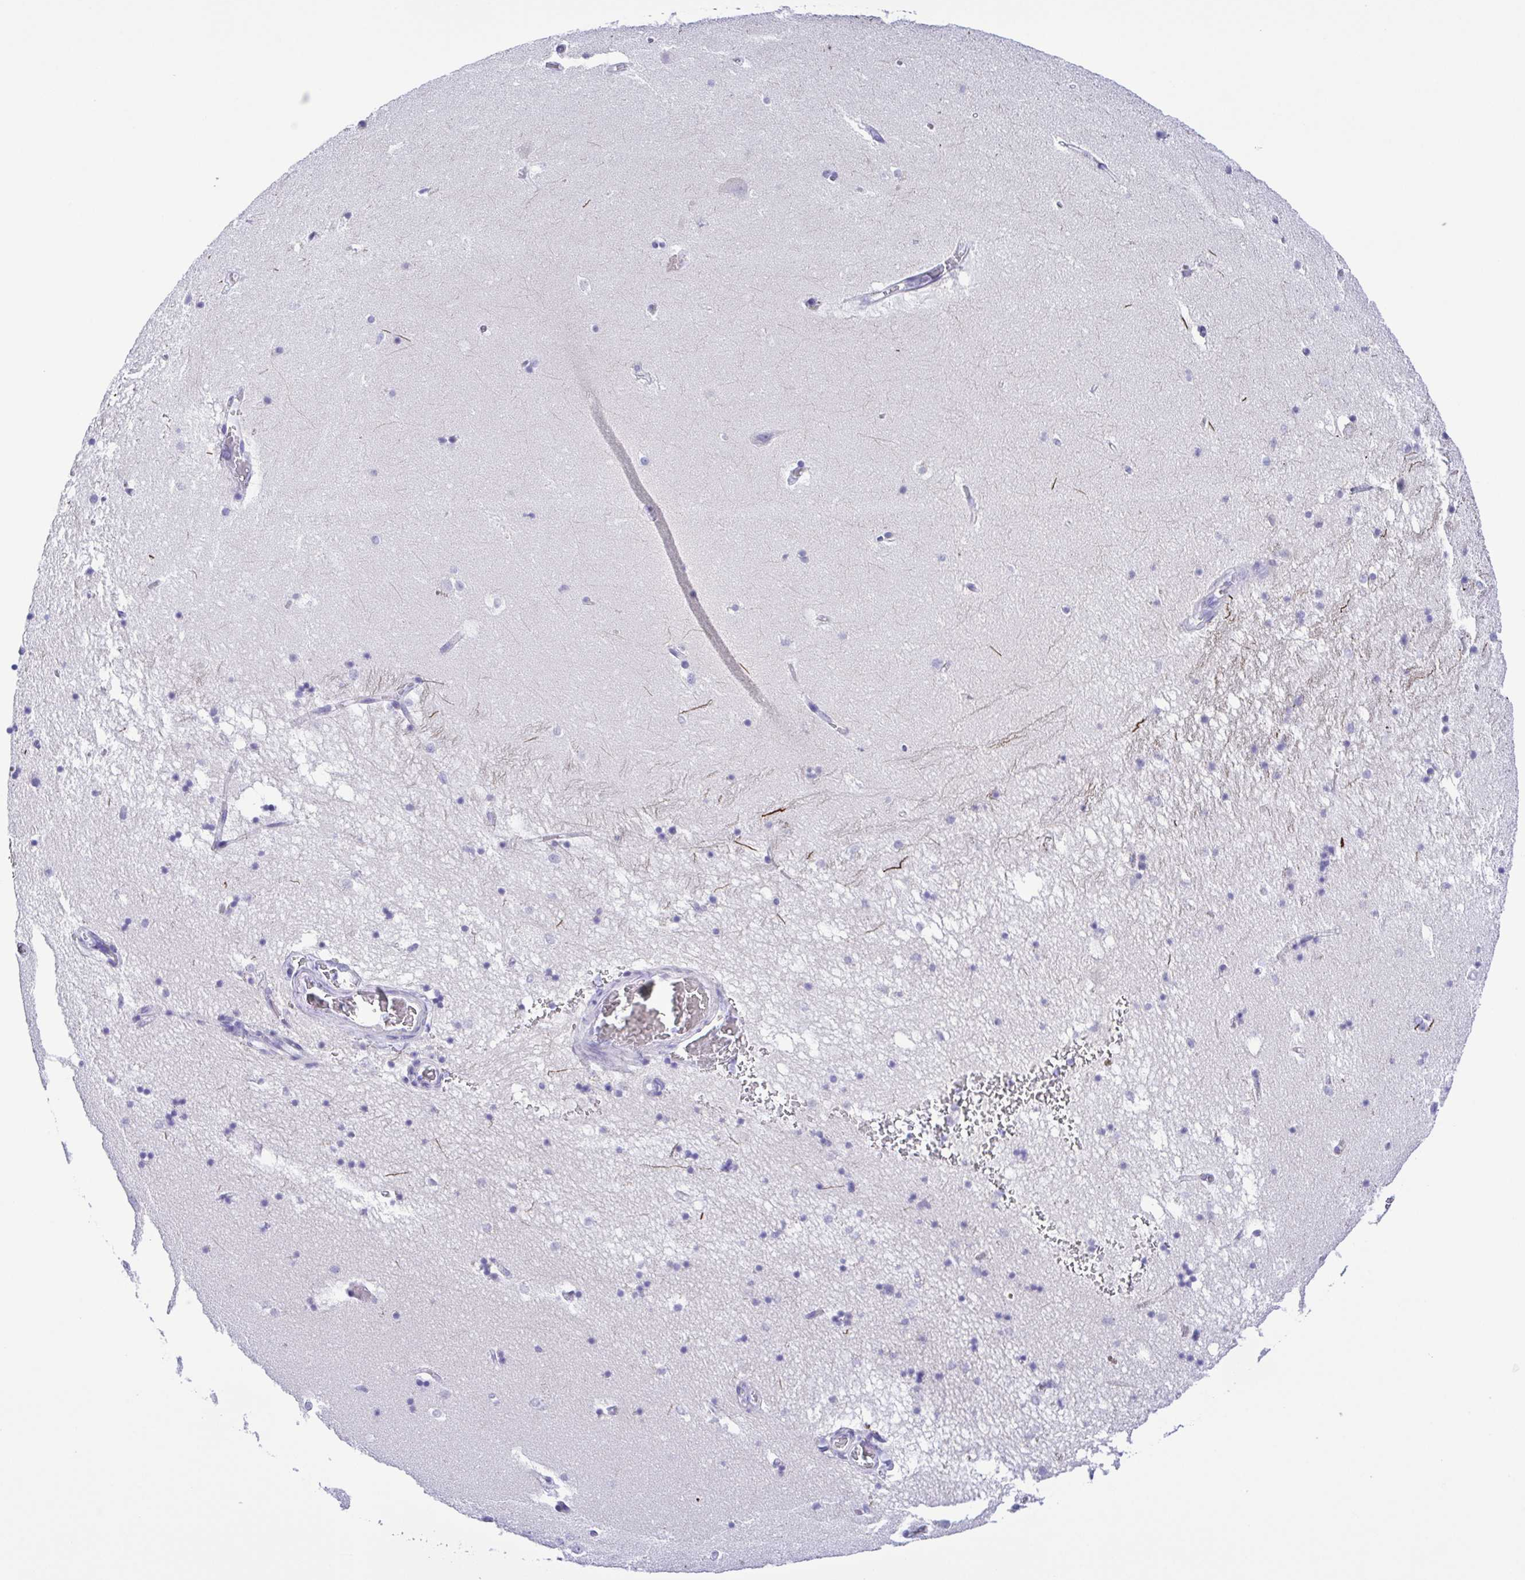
{"staining": {"intensity": "negative", "quantity": "none", "location": "none"}, "tissue": "hippocampus", "cell_type": "Glial cells", "image_type": "normal", "snomed": [{"axis": "morphology", "description": "Normal tissue, NOS"}, {"axis": "topography", "description": "Hippocampus"}], "caption": "An image of human hippocampus is negative for staining in glial cells. The staining was performed using DAB (3,3'-diaminobenzidine) to visualize the protein expression in brown, while the nuclei were stained in blue with hematoxylin (Magnification: 20x).", "gene": "CD72", "patient": {"sex": "male", "age": 58}}